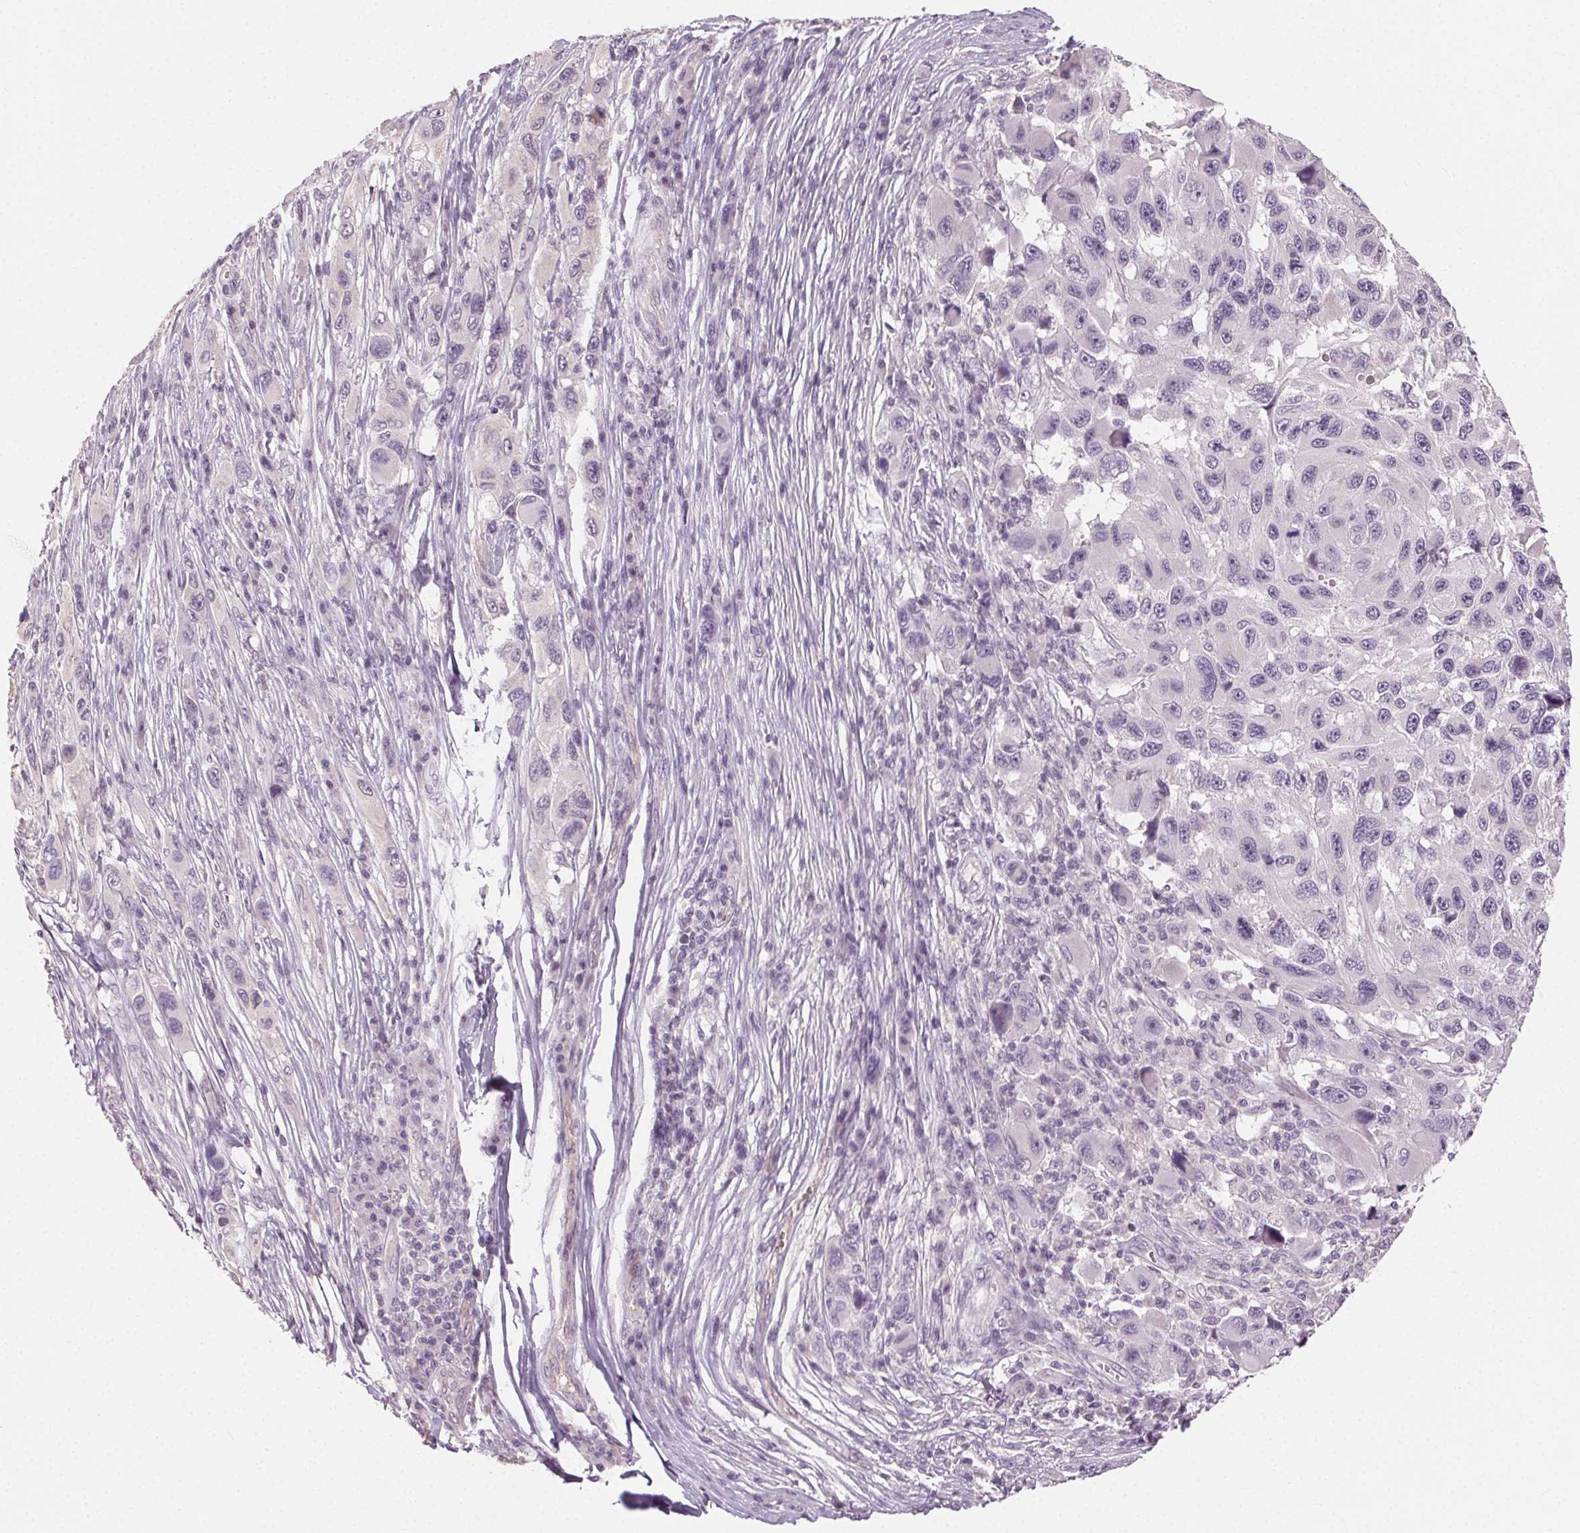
{"staining": {"intensity": "negative", "quantity": "none", "location": "none"}, "tissue": "melanoma", "cell_type": "Tumor cells", "image_type": "cancer", "snomed": [{"axis": "morphology", "description": "Malignant melanoma, NOS"}, {"axis": "topography", "description": "Skin"}], "caption": "Tumor cells show no significant protein staining in melanoma. (IHC, brightfield microscopy, high magnification).", "gene": "CLTRN", "patient": {"sex": "male", "age": 53}}